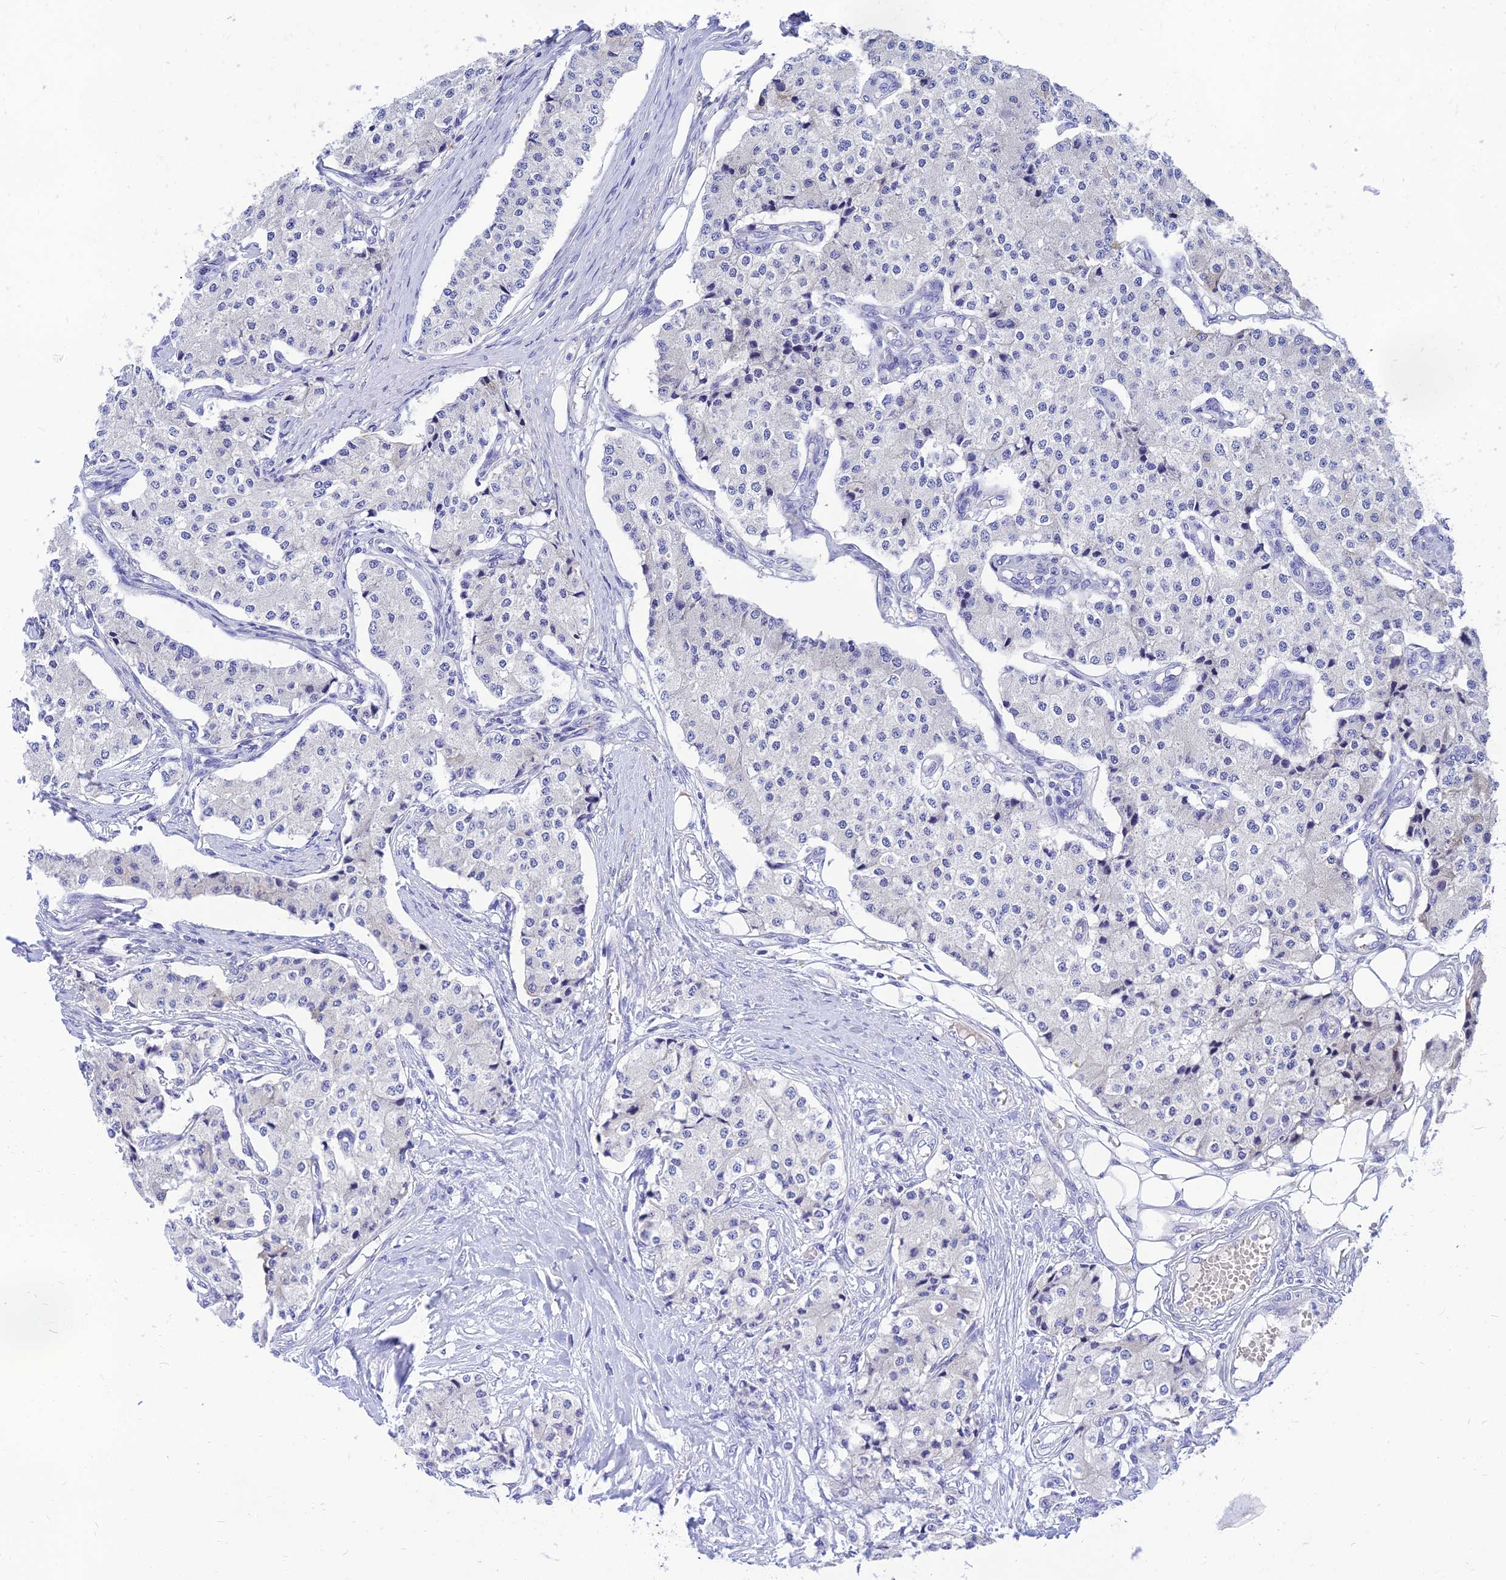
{"staining": {"intensity": "negative", "quantity": "none", "location": "none"}, "tissue": "carcinoid", "cell_type": "Tumor cells", "image_type": "cancer", "snomed": [{"axis": "morphology", "description": "Carcinoid, malignant, NOS"}, {"axis": "topography", "description": "Colon"}], "caption": "A high-resolution photomicrograph shows immunohistochemistry staining of carcinoid (malignant), which shows no significant expression in tumor cells. Brightfield microscopy of IHC stained with DAB (brown) and hematoxylin (blue), captured at high magnification.", "gene": "TMEM161B", "patient": {"sex": "female", "age": 52}}